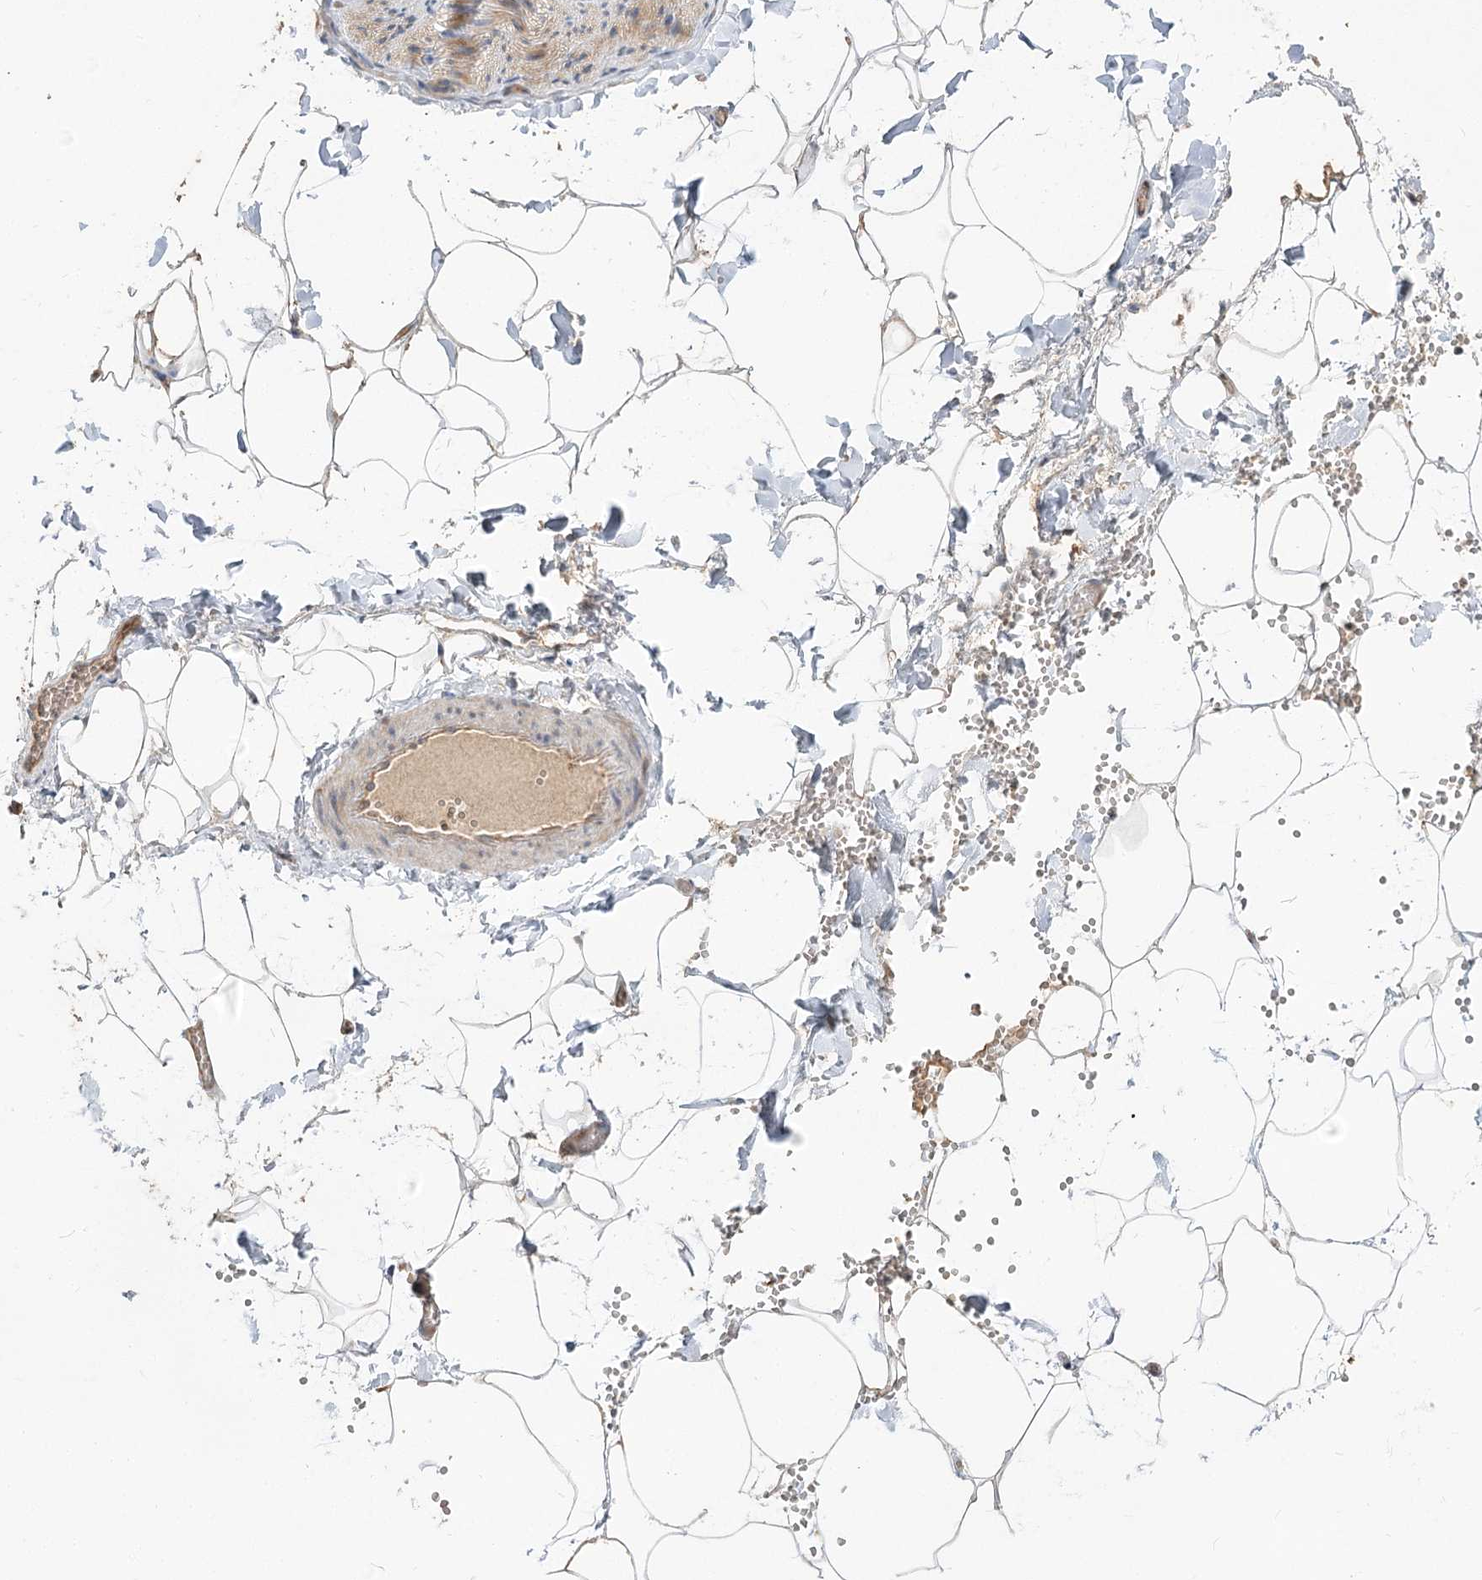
{"staining": {"intensity": "weak", "quantity": "25%-75%", "location": "cytoplasmic/membranous"}, "tissue": "adipose tissue", "cell_type": "Adipocytes", "image_type": "normal", "snomed": [{"axis": "morphology", "description": "Normal tissue, NOS"}, {"axis": "topography", "description": "Gallbladder"}, {"axis": "topography", "description": "Peripheral nerve tissue"}], "caption": "Protein staining shows weak cytoplasmic/membranous expression in approximately 25%-75% of adipocytes in normal adipose tissue.", "gene": "GUCY2C", "patient": {"sex": "male", "age": 38}}